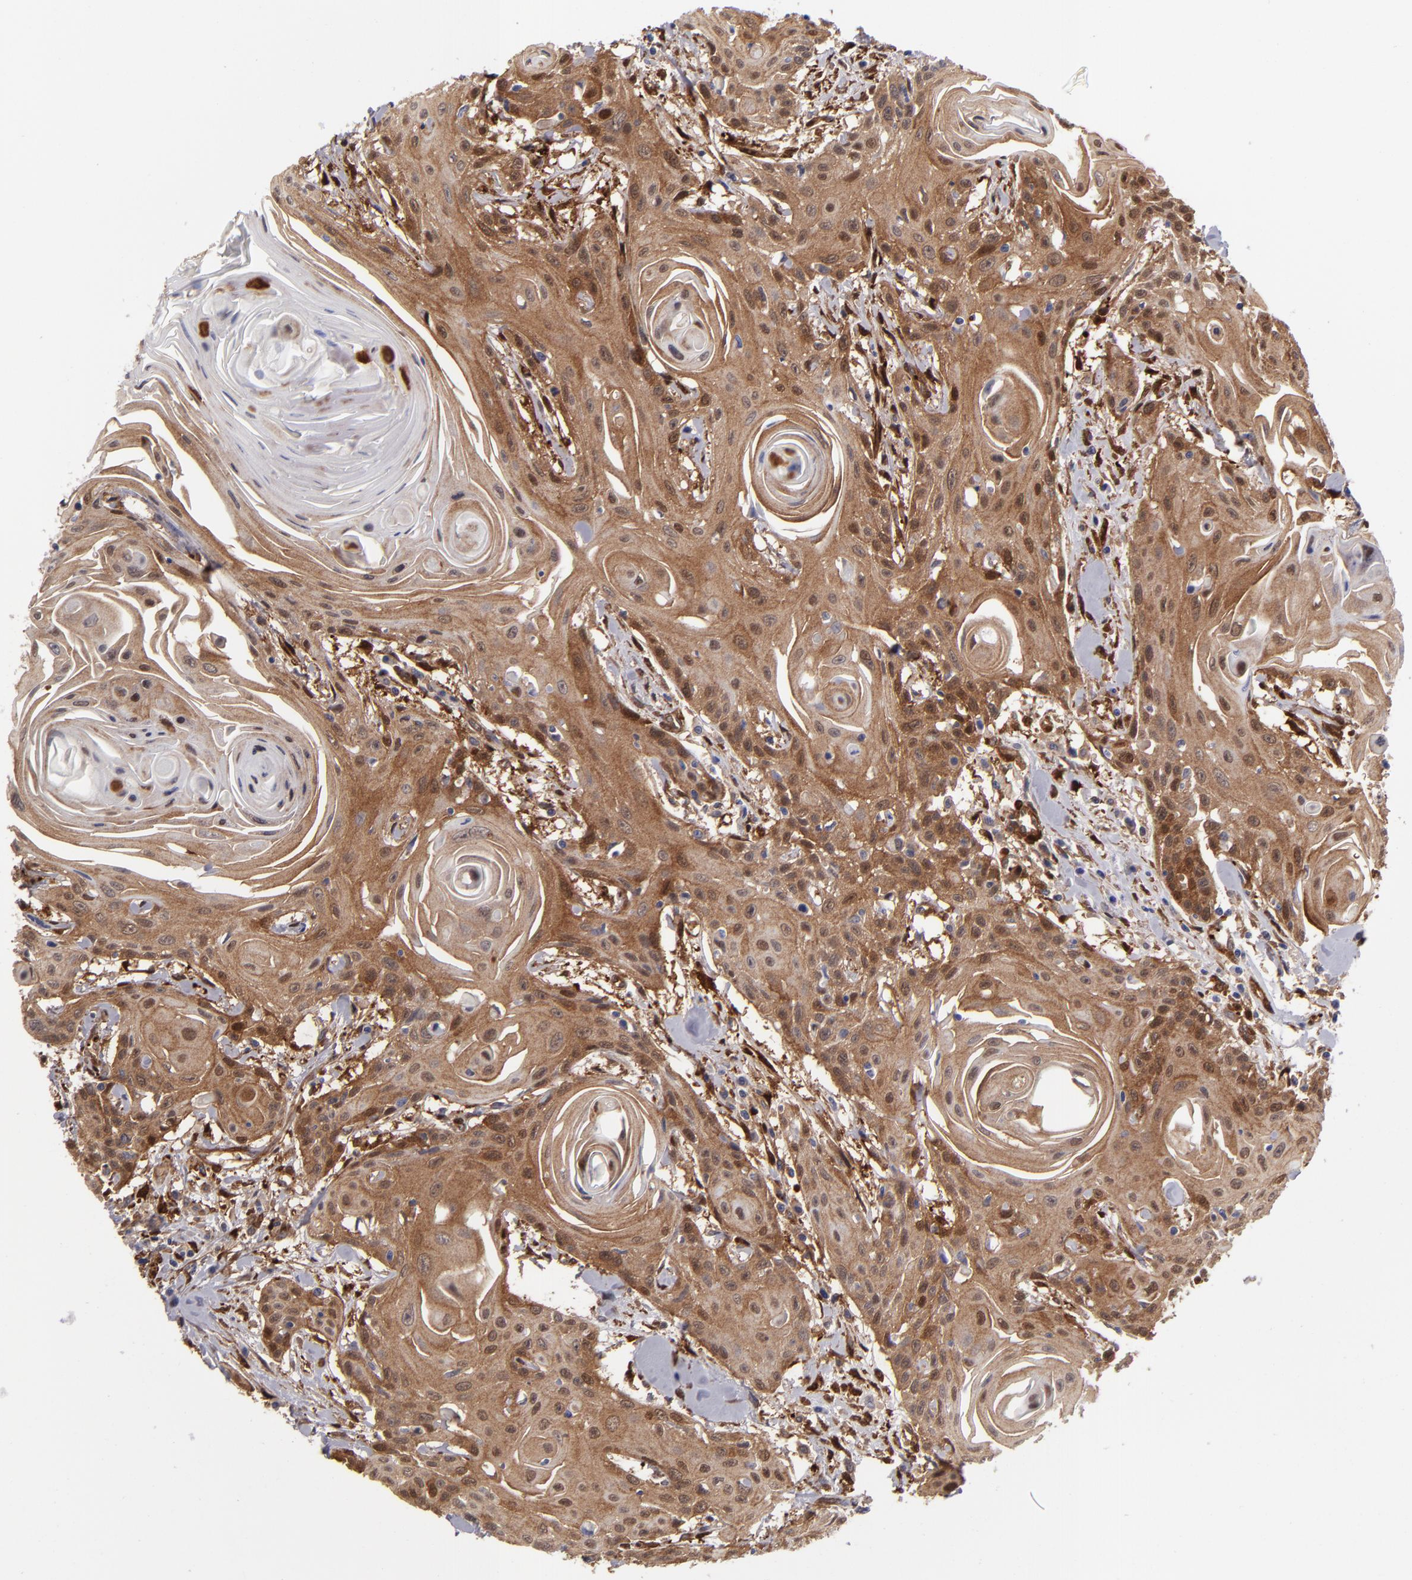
{"staining": {"intensity": "moderate", "quantity": ">75%", "location": "cytoplasmic/membranous"}, "tissue": "head and neck cancer", "cell_type": "Tumor cells", "image_type": "cancer", "snomed": [{"axis": "morphology", "description": "Squamous cell carcinoma, NOS"}, {"axis": "morphology", "description": "Squamous cell carcinoma, metastatic, NOS"}, {"axis": "topography", "description": "Lymph node"}, {"axis": "topography", "description": "Salivary gland"}, {"axis": "topography", "description": "Head-Neck"}], "caption": "Head and neck cancer (metastatic squamous cell carcinoma) stained with IHC displays moderate cytoplasmic/membranous expression in approximately >75% of tumor cells.", "gene": "VCL", "patient": {"sex": "female", "age": 74}}